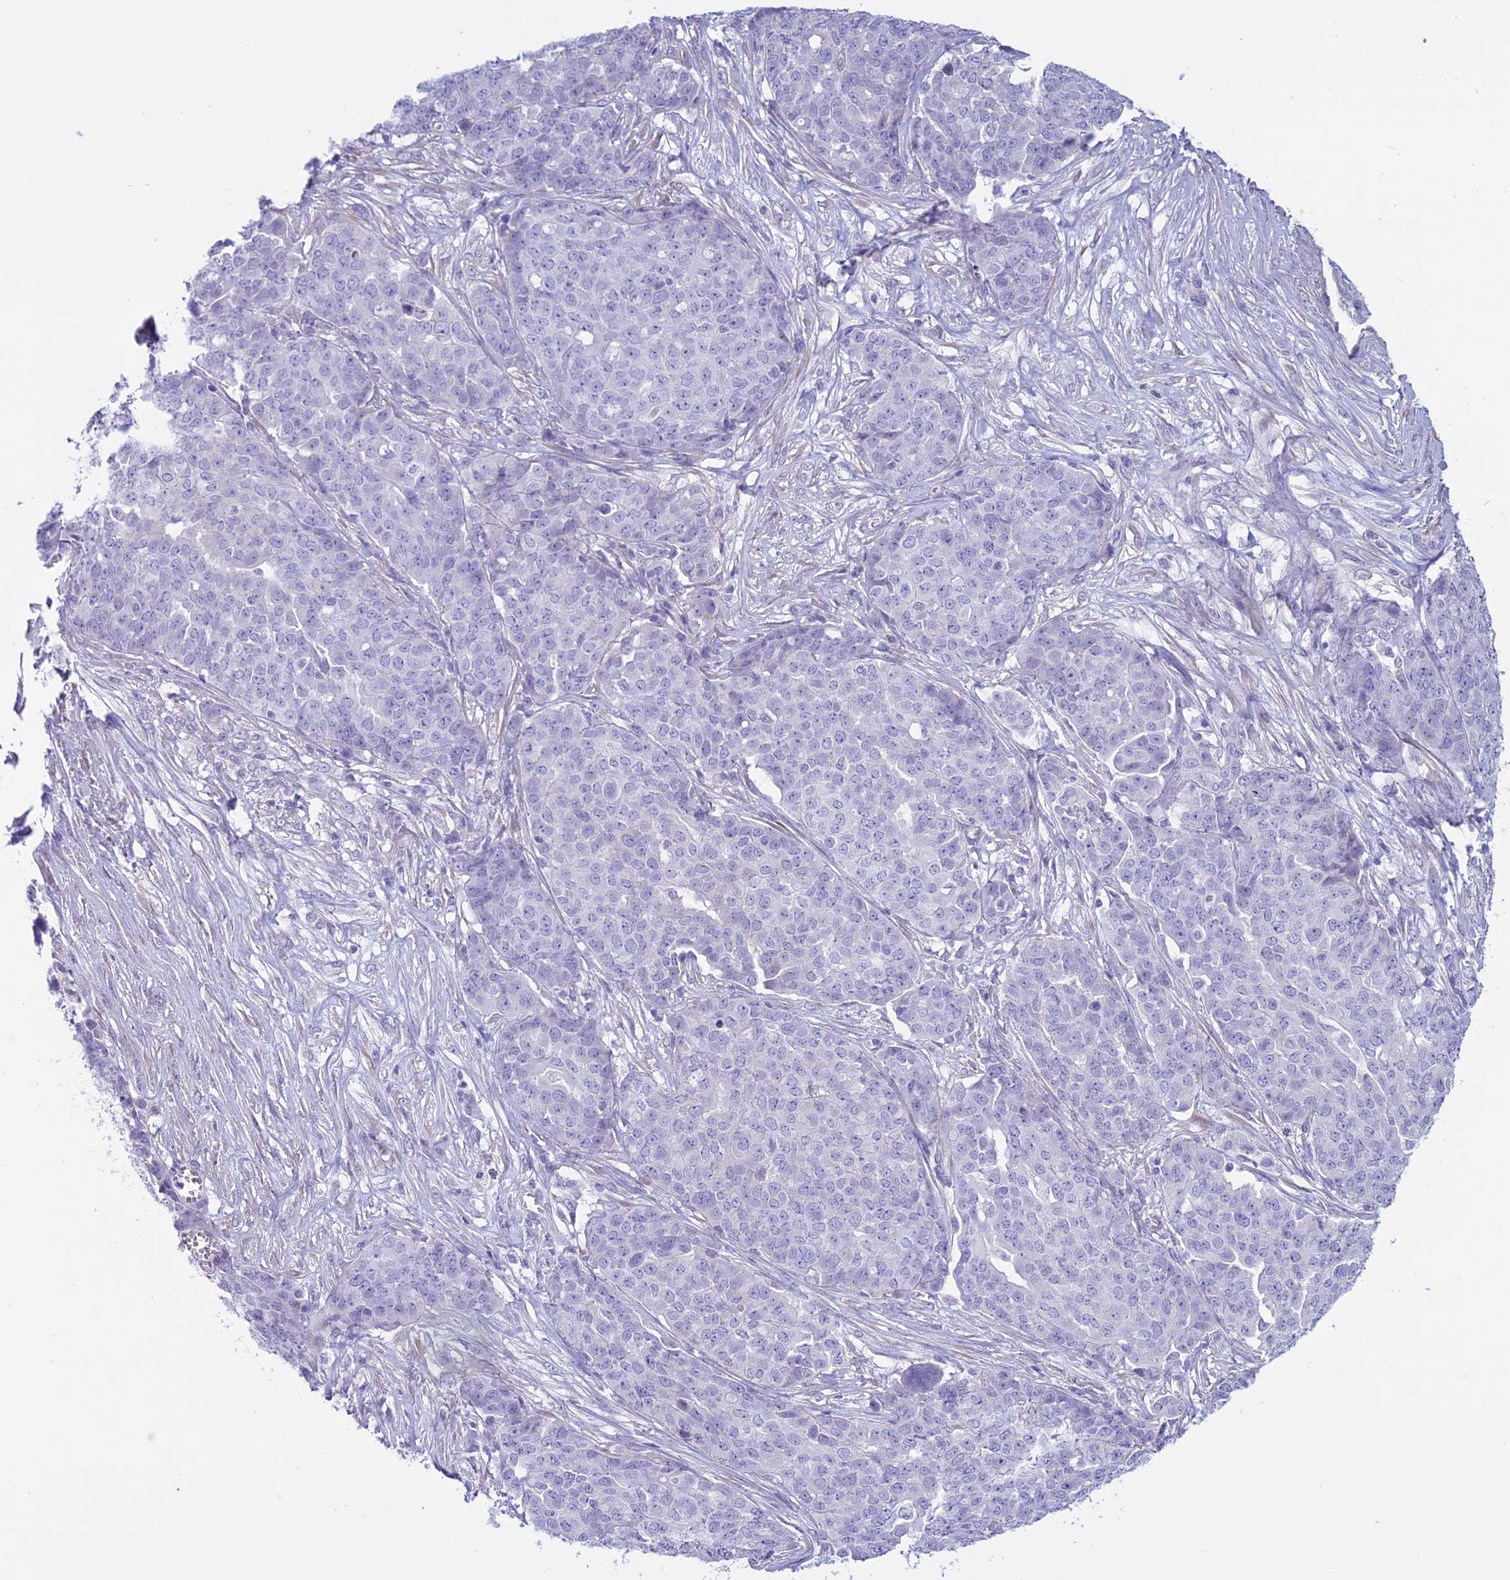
{"staining": {"intensity": "negative", "quantity": "none", "location": "none"}, "tissue": "ovarian cancer", "cell_type": "Tumor cells", "image_type": "cancer", "snomed": [{"axis": "morphology", "description": "Cystadenocarcinoma, serous, NOS"}, {"axis": "topography", "description": "Soft tissue"}, {"axis": "topography", "description": "Ovary"}], "caption": "DAB immunohistochemical staining of ovarian serous cystadenocarcinoma demonstrates no significant positivity in tumor cells.", "gene": "SPHKAP", "patient": {"sex": "female", "age": 57}}